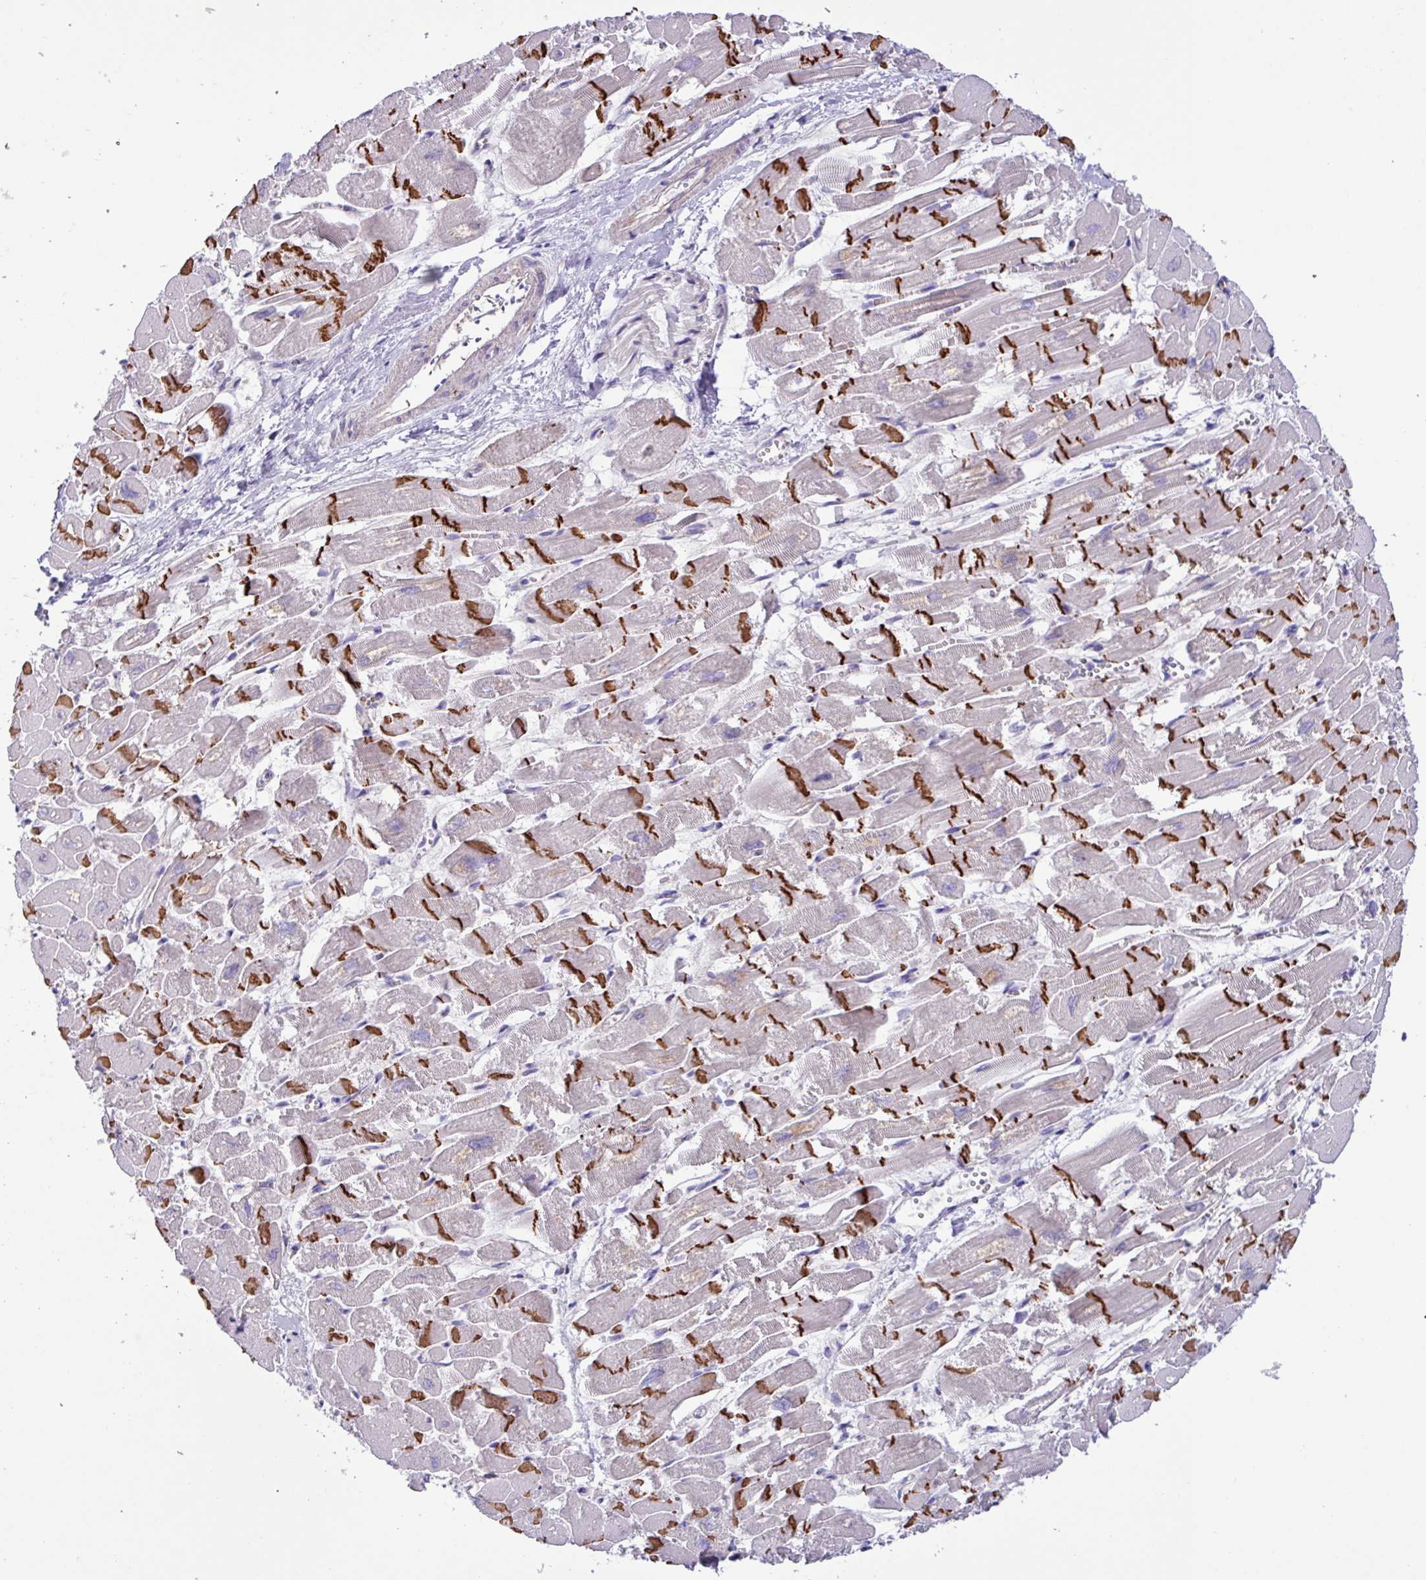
{"staining": {"intensity": "strong", "quantity": "25%-75%", "location": "cytoplasmic/membranous"}, "tissue": "heart muscle", "cell_type": "Cardiomyocytes", "image_type": "normal", "snomed": [{"axis": "morphology", "description": "Normal tissue, NOS"}, {"axis": "topography", "description": "Heart"}], "caption": "Immunohistochemistry (DAB (3,3'-diaminobenzidine)) staining of unremarkable heart muscle exhibits strong cytoplasmic/membranous protein positivity in approximately 25%-75% of cardiomyocytes. (DAB (3,3'-diaminobenzidine) = brown stain, brightfield microscopy at high magnification).", "gene": "MRM2", "patient": {"sex": "male", "age": 54}}